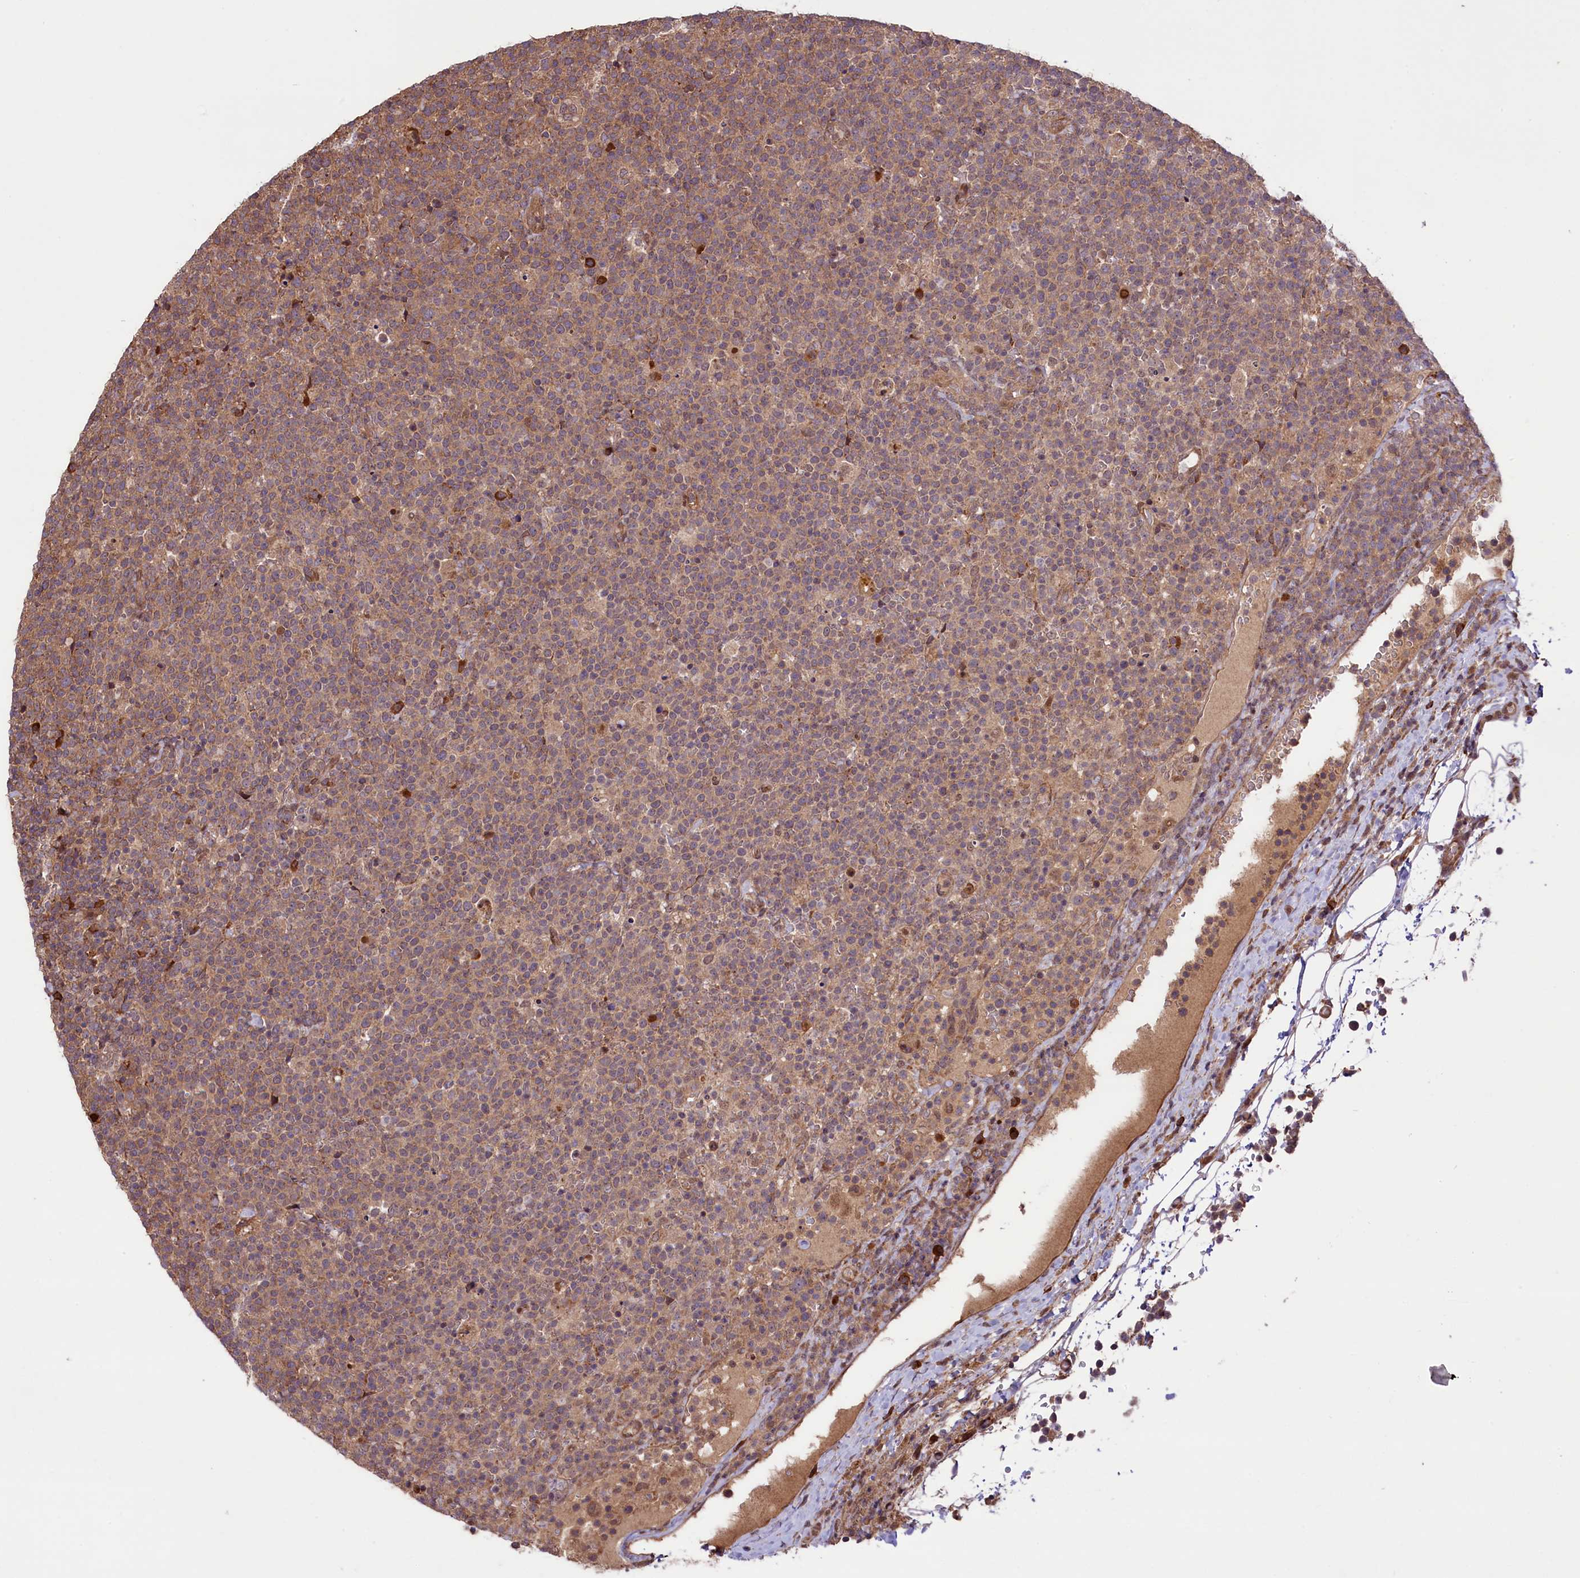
{"staining": {"intensity": "moderate", "quantity": ">75%", "location": "cytoplasmic/membranous"}, "tissue": "lymphoma", "cell_type": "Tumor cells", "image_type": "cancer", "snomed": [{"axis": "morphology", "description": "Malignant lymphoma, non-Hodgkin's type, High grade"}, {"axis": "topography", "description": "Lymph node"}], "caption": "Protein staining of lymphoma tissue demonstrates moderate cytoplasmic/membranous expression in approximately >75% of tumor cells.", "gene": "HDAC5", "patient": {"sex": "male", "age": 61}}